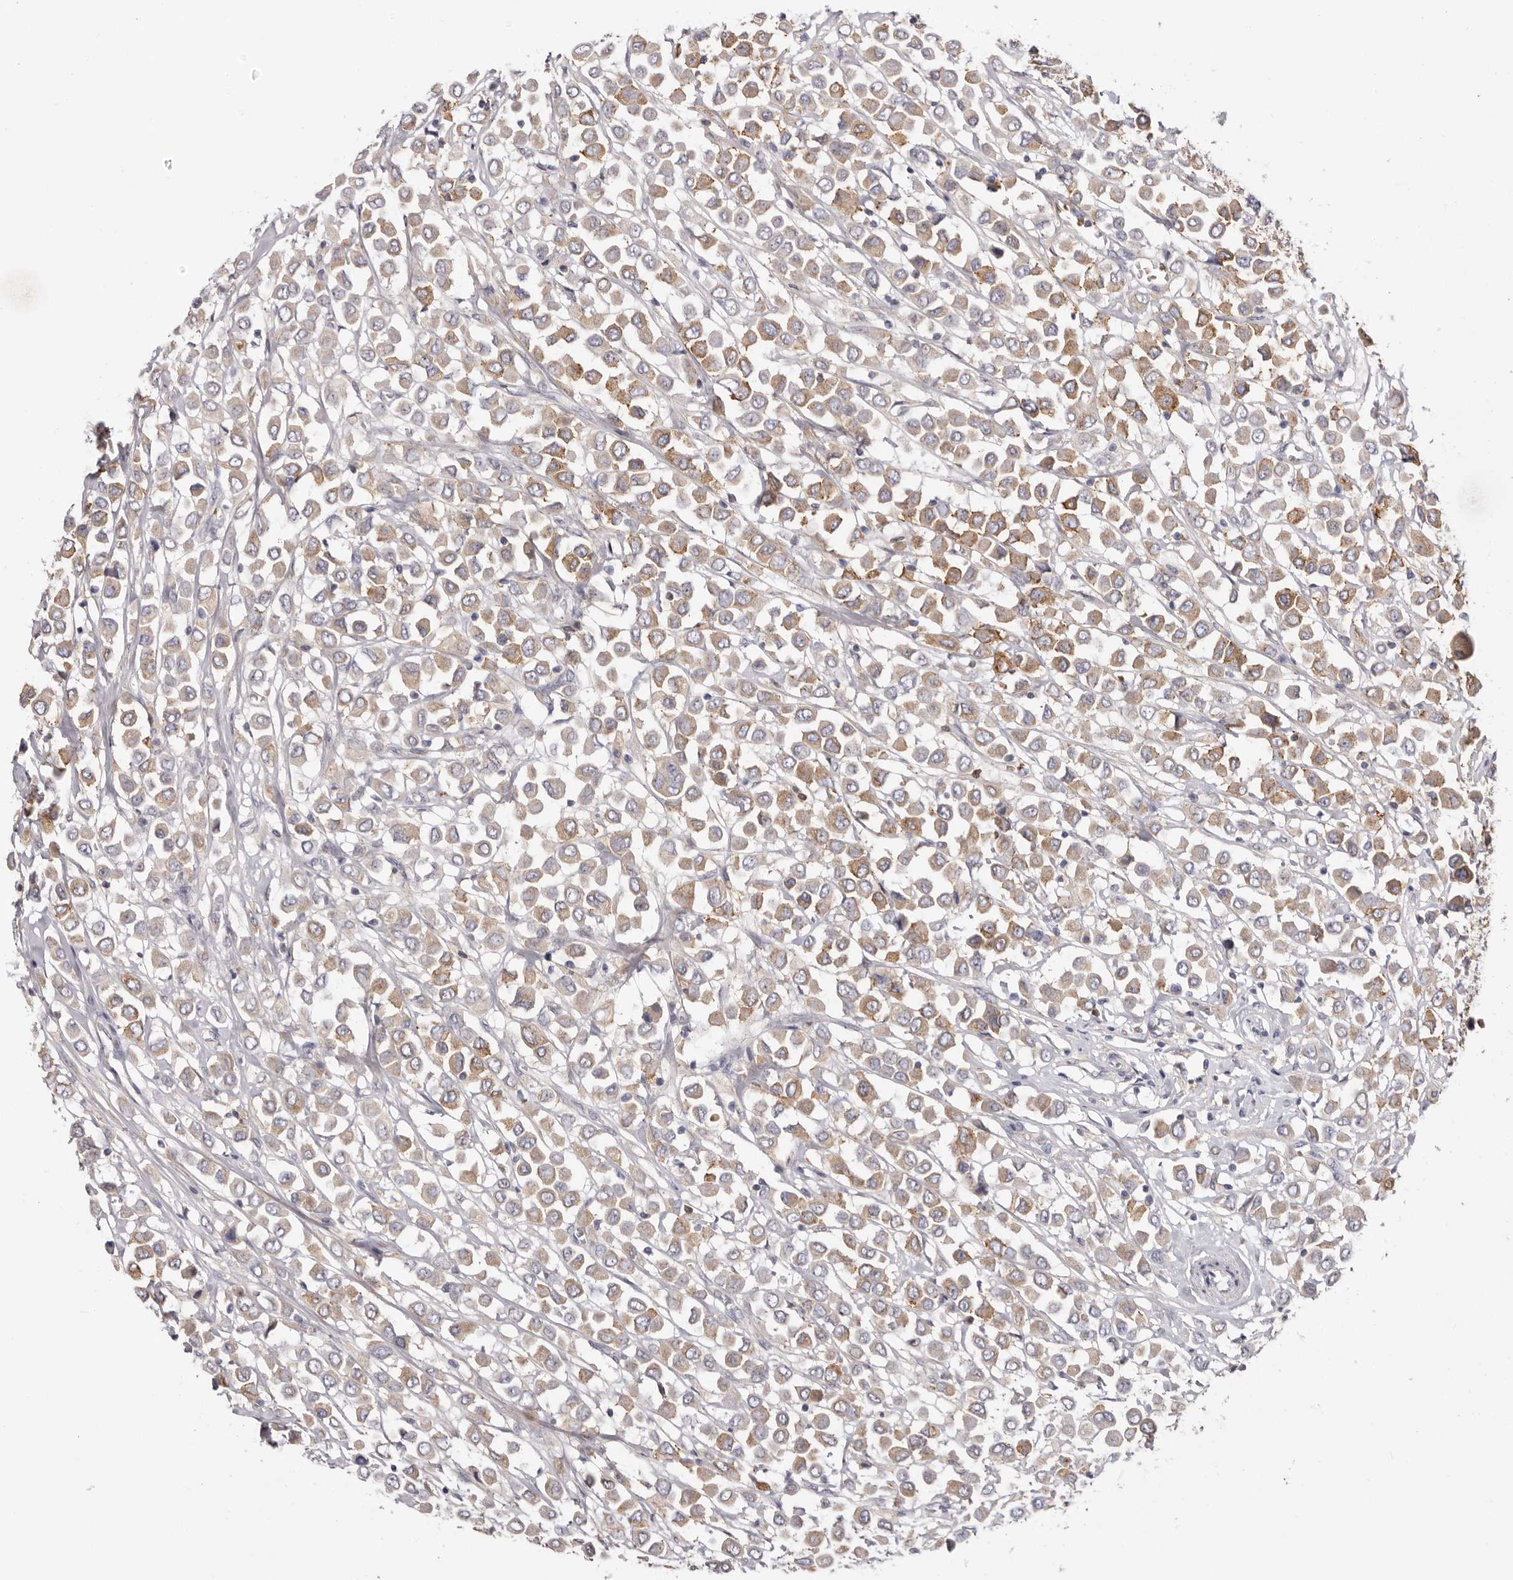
{"staining": {"intensity": "moderate", "quantity": "25%-75%", "location": "cytoplasmic/membranous"}, "tissue": "breast cancer", "cell_type": "Tumor cells", "image_type": "cancer", "snomed": [{"axis": "morphology", "description": "Duct carcinoma"}, {"axis": "topography", "description": "Breast"}], "caption": "Invasive ductal carcinoma (breast) stained for a protein shows moderate cytoplasmic/membranous positivity in tumor cells.", "gene": "LMLN", "patient": {"sex": "female", "age": 61}}